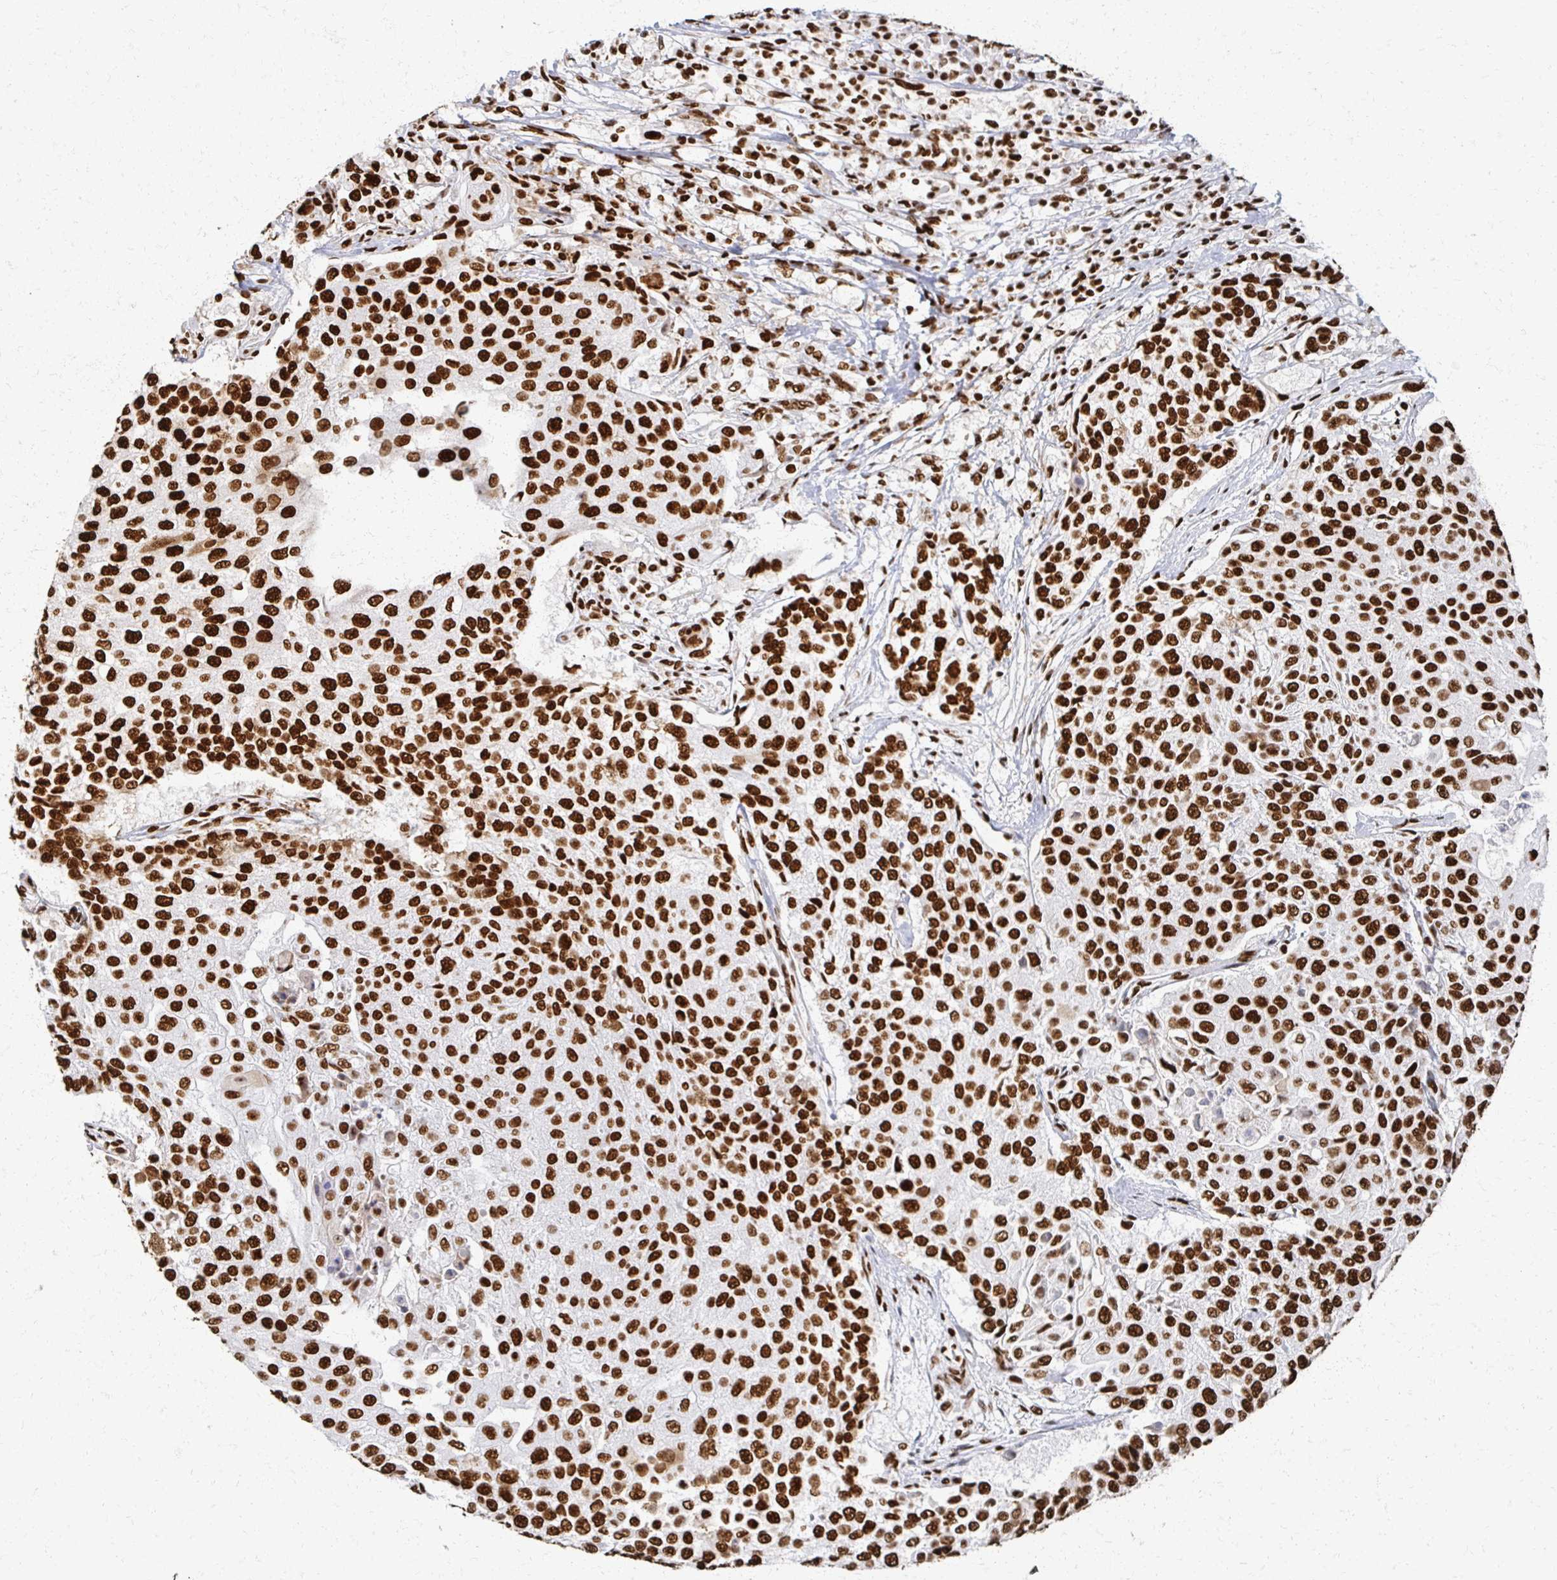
{"staining": {"intensity": "strong", "quantity": ">75%", "location": "nuclear"}, "tissue": "urothelial cancer", "cell_type": "Tumor cells", "image_type": "cancer", "snomed": [{"axis": "morphology", "description": "Urothelial carcinoma, High grade"}, {"axis": "topography", "description": "Urinary bladder"}], "caption": "This micrograph demonstrates immunohistochemistry (IHC) staining of human urothelial cancer, with high strong nuclear staining in about >75% of tumor cells.", "gene": "RBBP7", "patient": {"sex": "female", "age": 63}}